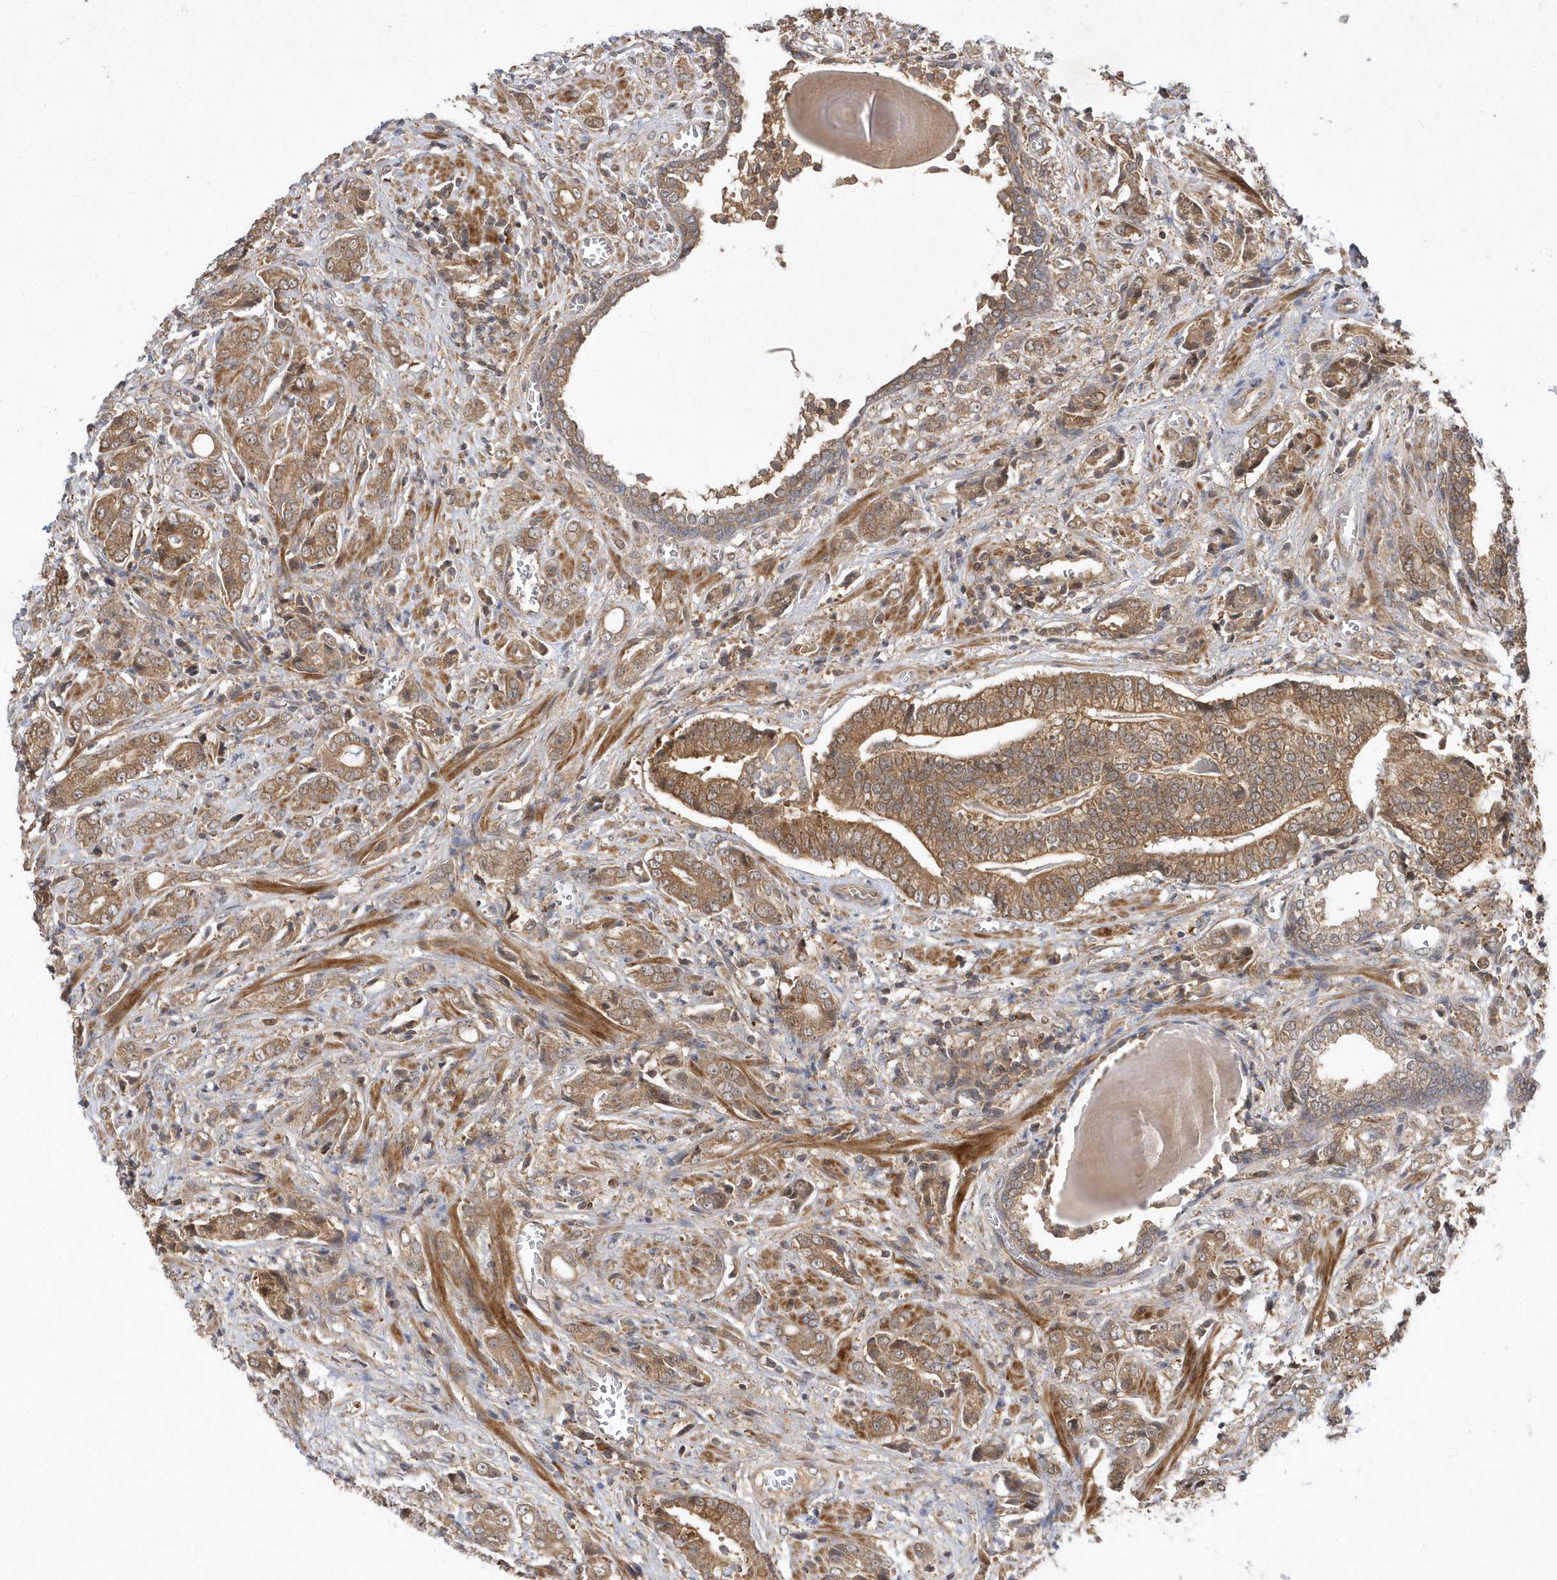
{"staining": {"intensity": "moderate", "quantity": ">75%", "location": "cytoplasmic/membranous"}, "tissue": "prostate cancer", "cell_type": "Tumor cells", "image_type": "cancer", "snomed": [{"axis": "morphology", "description": "Adenocarcinoma, High grade"}, {"axis": "topography", "description": "Prostate"}], "caption": "An immunohistochemistry (IHC) micrograph of tumor tissue is shown. Protein staining in brown highlights moderate cytoplasmic/membranous positivity in prostate cancer (adenocarcinoma (high-grade)) within tumor cells. Nuclei are stained in blue.", "gene": "GFM2", "patient": {"sex": "male", "age": 57}}